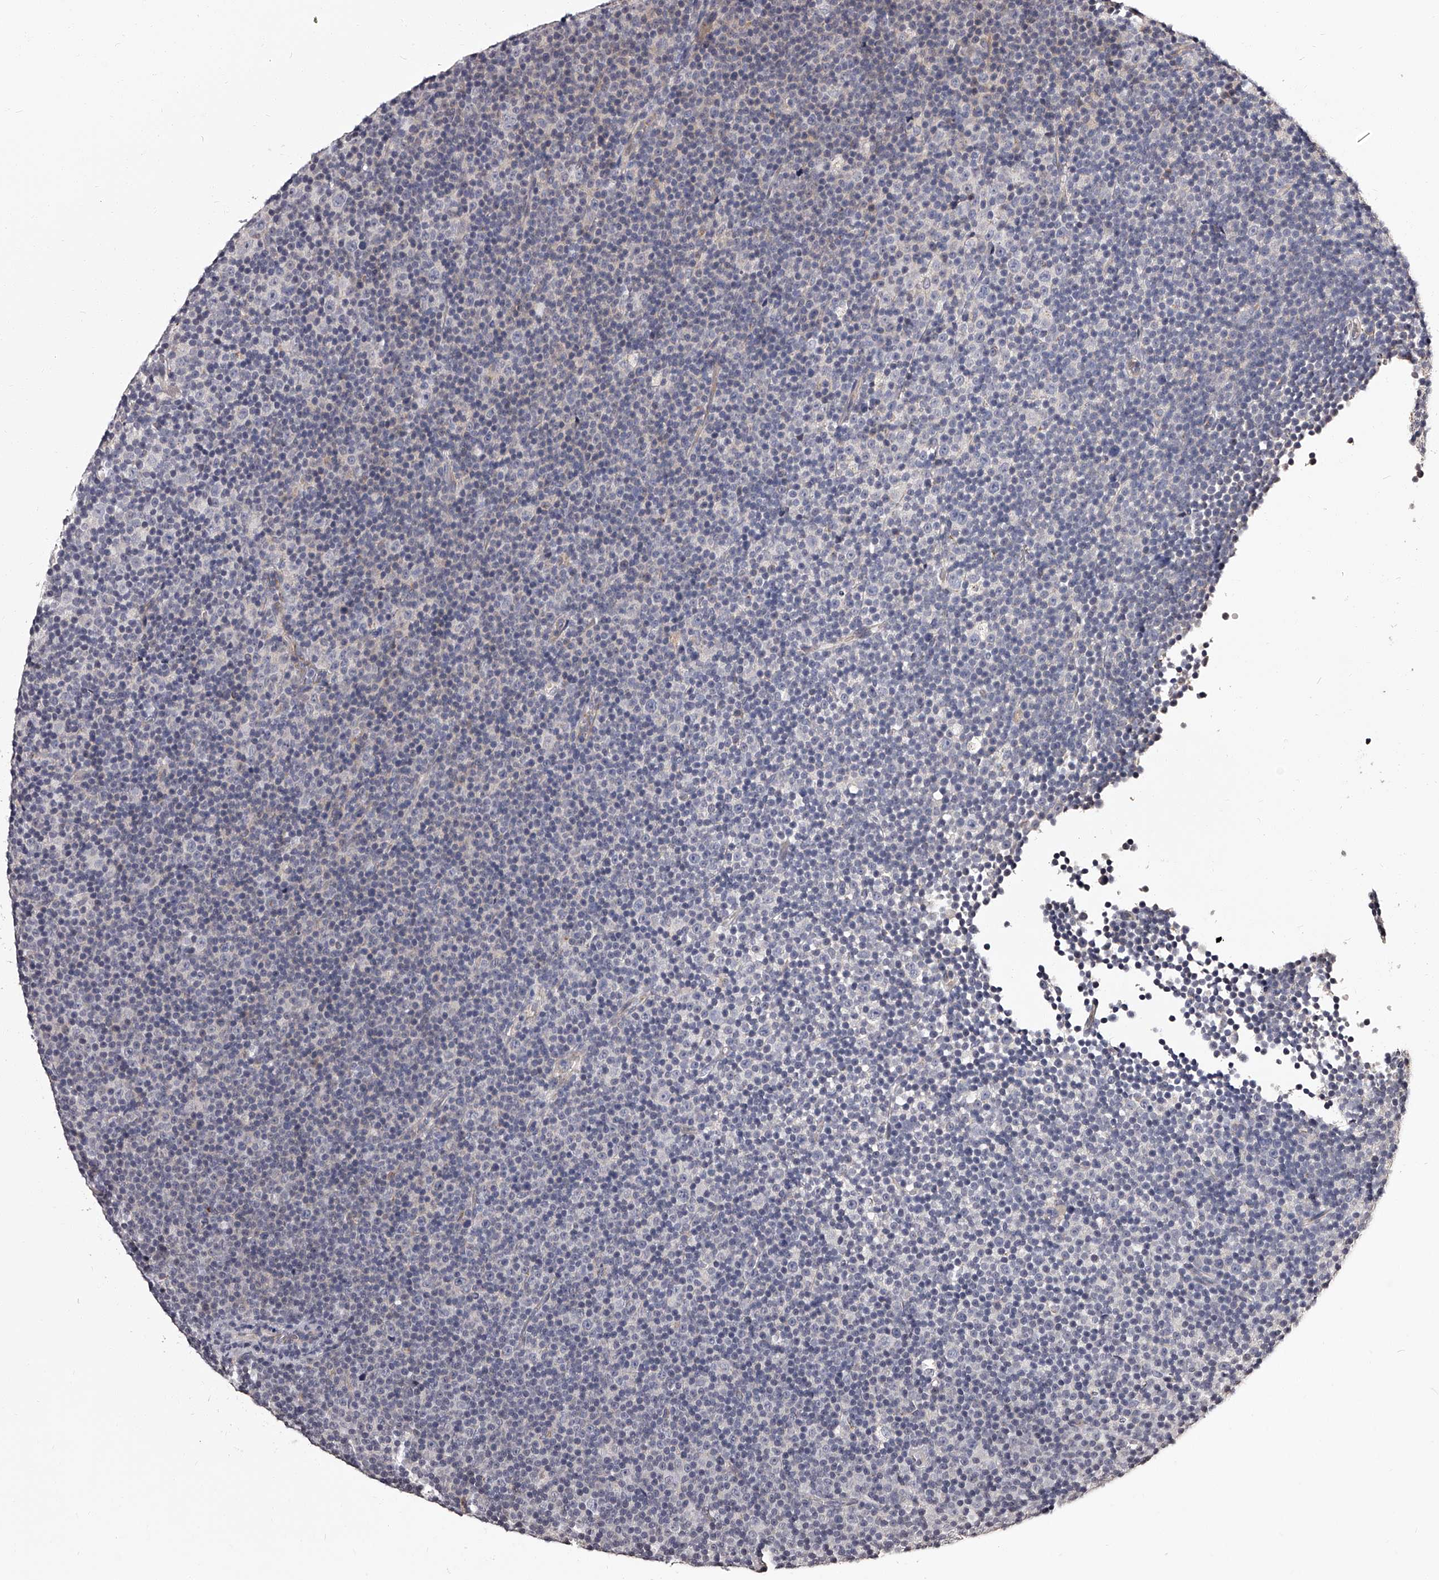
{"staining": {"intensity": "negative", "quantity": "none", "location": "none"}, "tissue": "lymphoma", "cell_type": "Tumor cells", "image_type": "cancer", "snomed": [{"axis": "morphology", "description": "Malignant lymphoma, non-Hodgkin's type, Low grade"}, {"axis": "topography", "description": "Lymph node"}], "caption": "Immunohistochemistry (IHC) micrograph of low-grade malignant lymphoma, non-Hodgkin's type stained for a protein (brown), which reveals no expression in tumor cells.", "gene": "RSC1A1", "patient": {"sex": "female", "age": 67}}